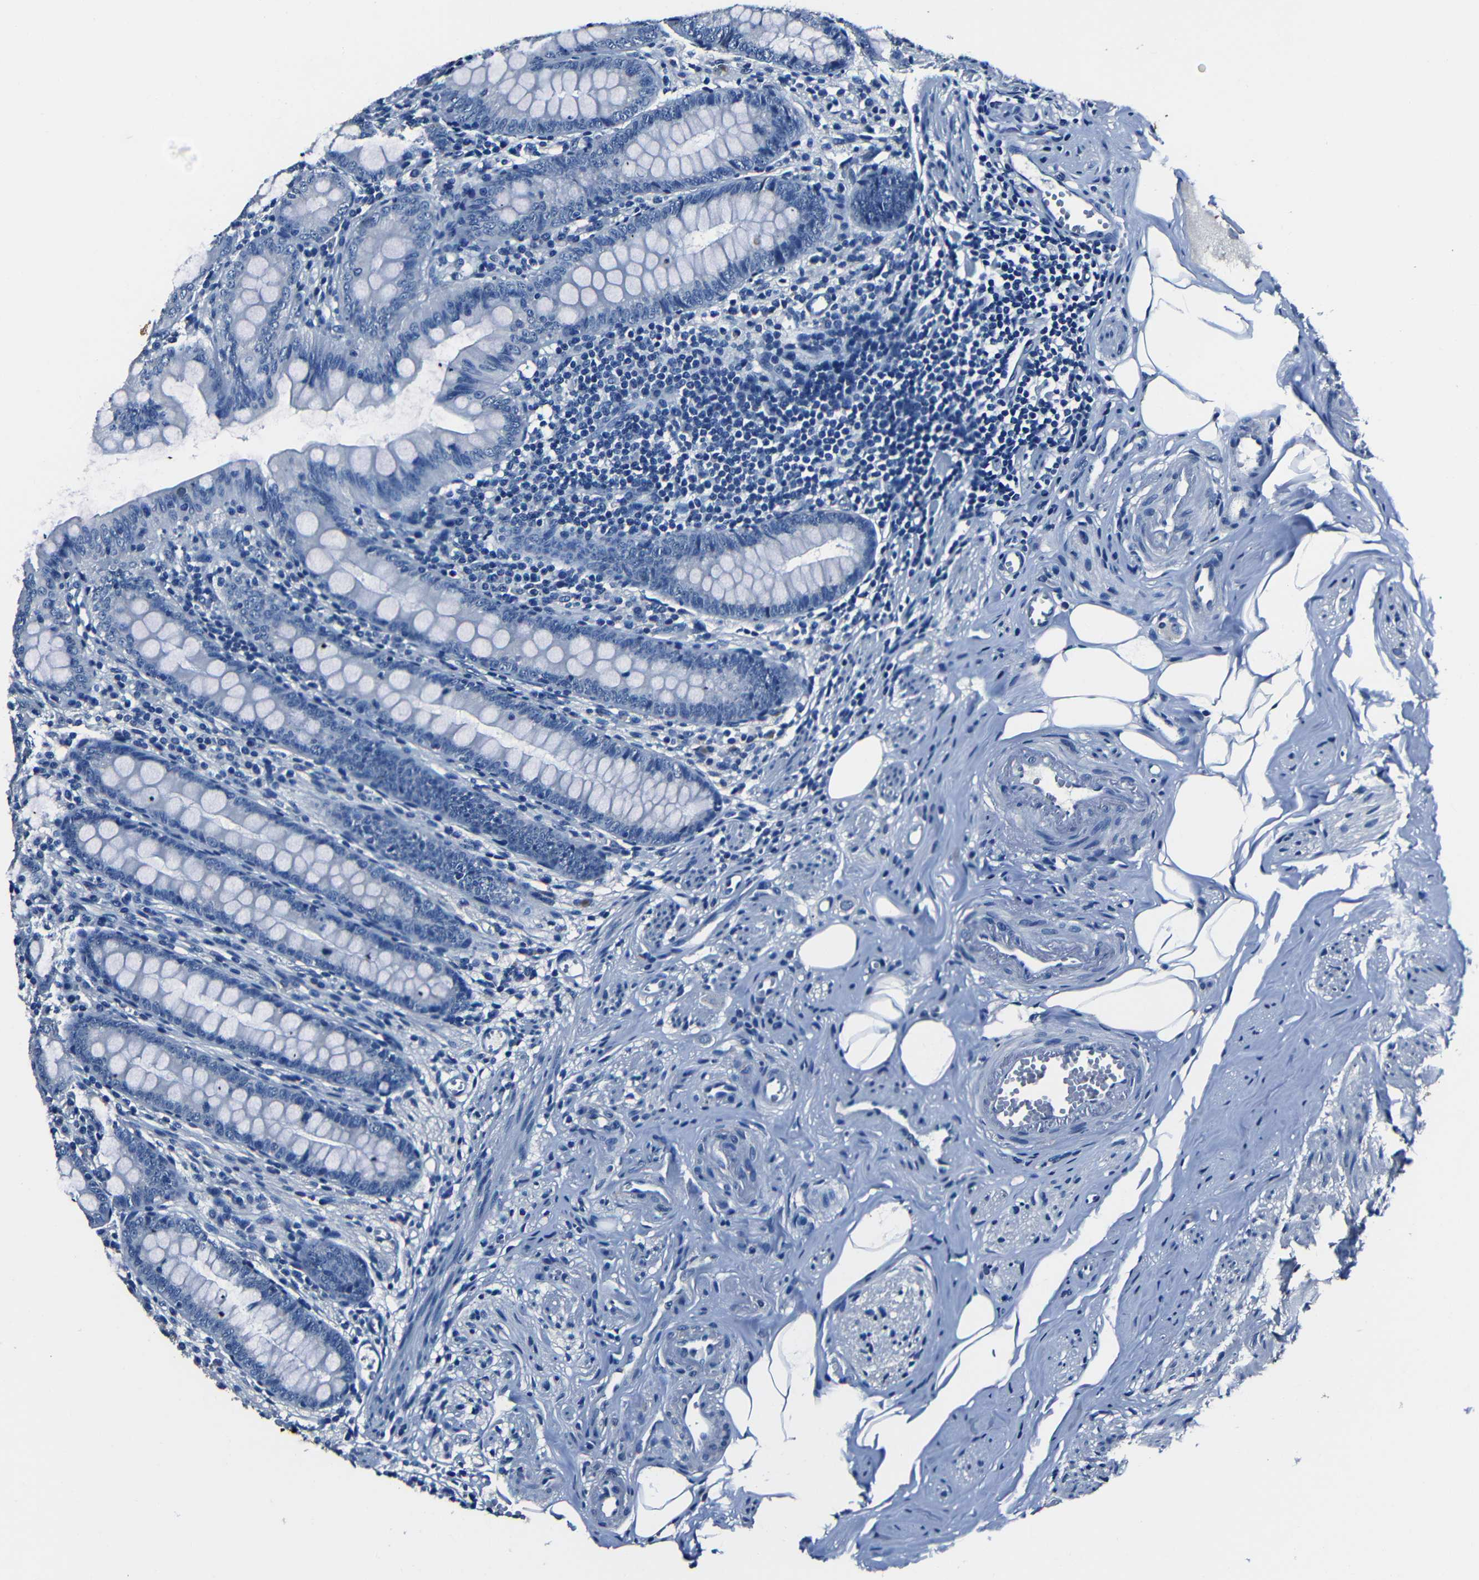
{"staining": {"intensity": "negative", "quantity": "none", "location": "none"}, "tissue": "appendix", "cell_type": "Glandular cells", "image_type": "normal", "snomed": [{"axis": "morphology", "description": "Normal tissue, NOS"}, {"axis": "topography", "description": "Appendix"}], "caption": "DAB (3,3'-diaminobenzidine) immunohistochemical staining of normal appendix shows no significant positivity in glandular cells. (Immunohistochemistry, brightfield microscopy, high magnification).", "gene": "NCMAP", "patient": {"sex": "female", "age": 77}}